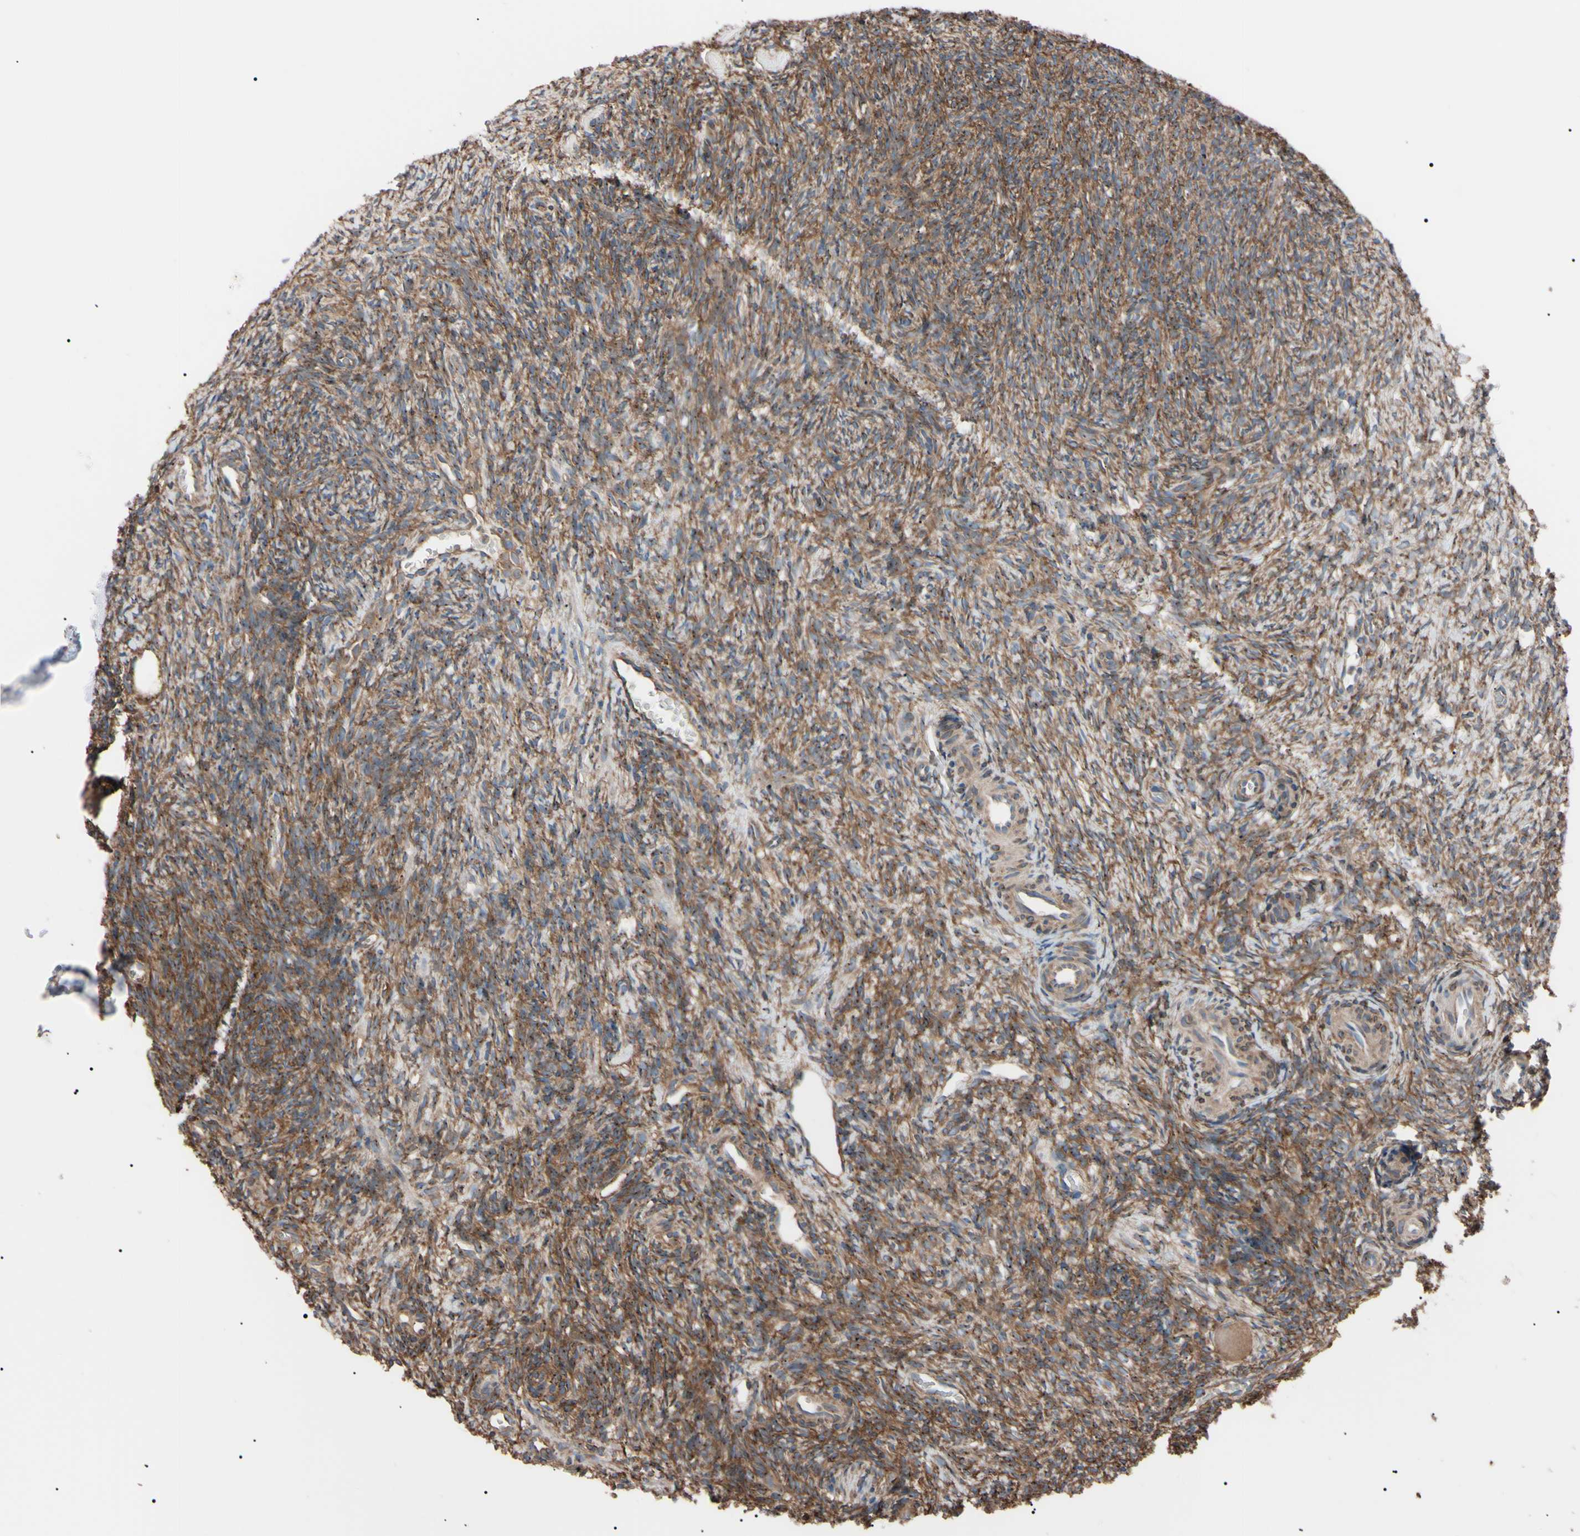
{"staining": {"intensity": "moderate", "quantity": ">75%", "location": "cytoplasmic/membranous"}, "tissue": "ovary", "cell_type": "Ovarian stroma cells", "image_type": "normal", "snomed": [{"axis": "morphology", "description": "Normal tissue, NOS"}, {"axis": "topography", "description": "Ovary"}], "caption": "Immunohistochemistry (DAB) staining of normal ovary shows moderate cytoplasmic/membranous protein expression in approximately >75% of ovarian stroma cells. (Brightfield microscopy of DAB IHC at high magnification).", "gene": "PRKACA", "patient": {"sex": "female", "age": 35}}